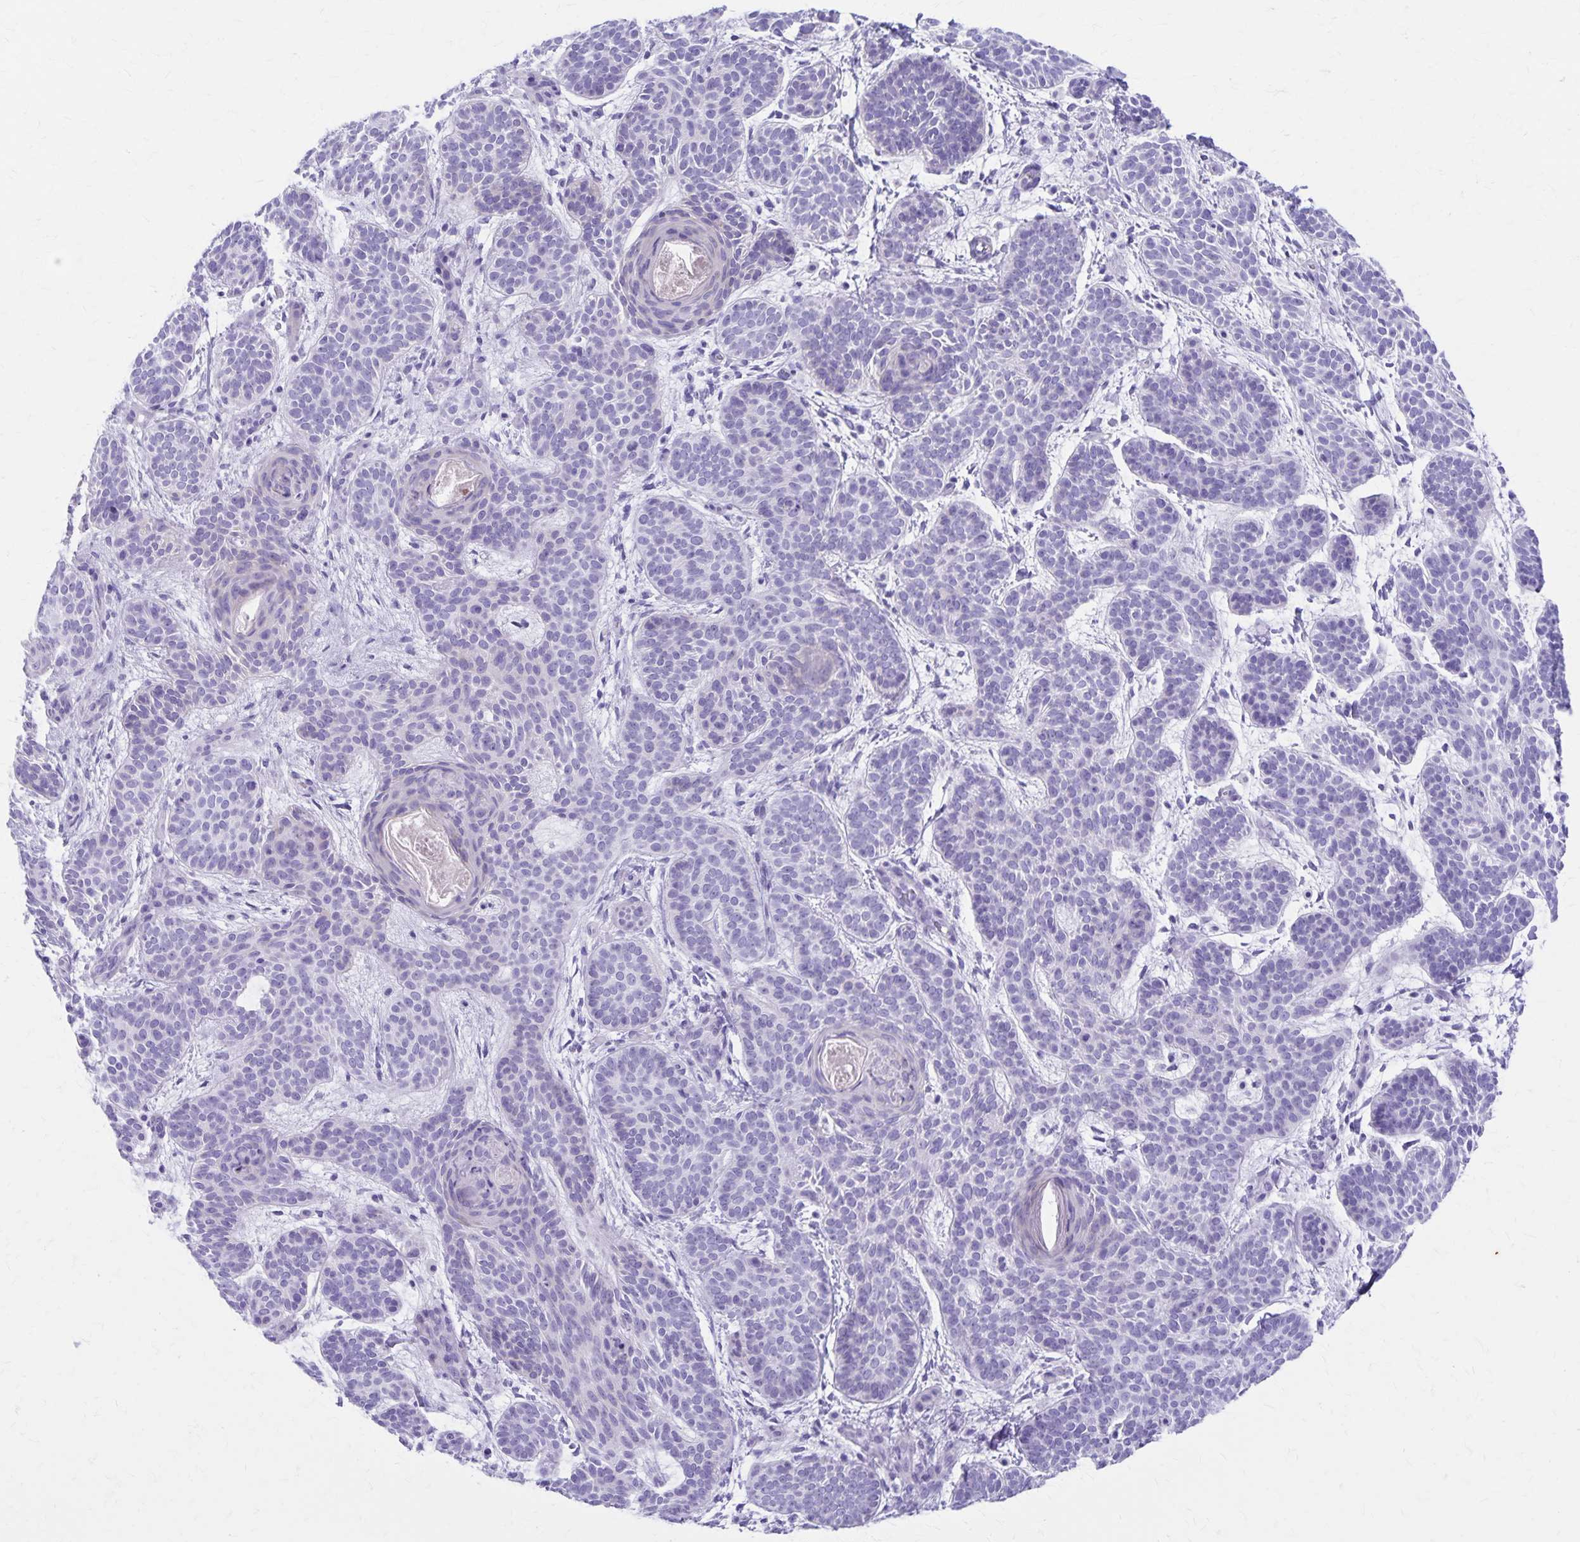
{"staining": {"intensity": "negative", "quantity": "none", "location": "none"}, "tissue": "skin cancer", "cell_type": "Tumor cells", "image_type": "cancer", "snomed": [{"axis": "morphology", "description": "Basal cell carcinoma"}, {"axis": "topography", "description": "Skin"}], "caption": "DAB (3,3'-diaminobenzidine) immunohistochemical staining of basal cell carcinoma (skin) shows no significant positivity in tumor cells.", "gene": "DEFA5", "patient": {"sex": "female", "age": 82}}